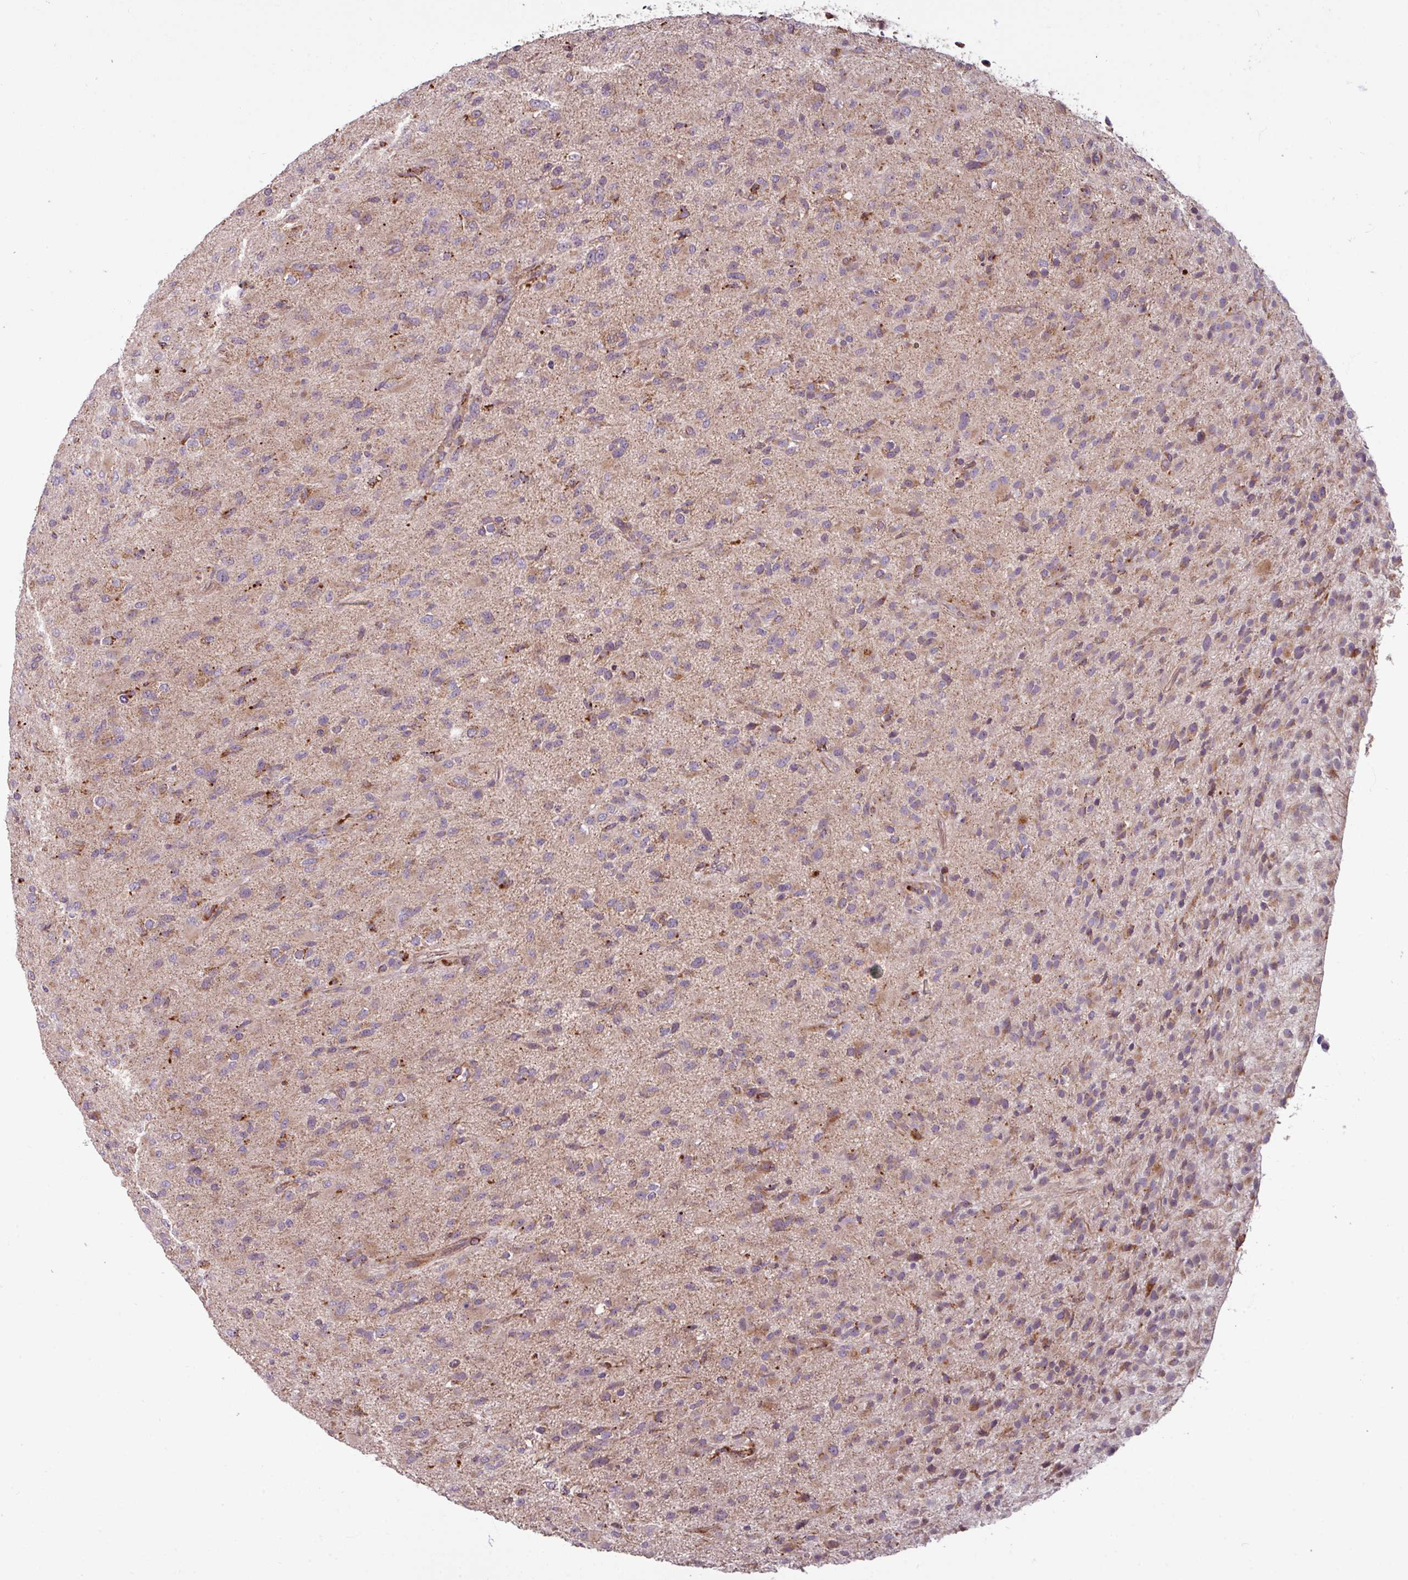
{"staining": {"intensity": "moderate", "quantity": "25%-75%", "location": "cytoplasmic/membranous"}, "tissue": "glioma", "cell_type": "Tumor cells", "image_type": "cancer", "snomed": [{"axis": "morphology", "description": "Glioma, malignant, Low grade"}, {"axis": "topography", "description": "Brain"}], "caption": "Human glioma stained for a protein (brown) displays moderate cytoplasmic/membranous positive positivity in approximately 25%-75% of tumor cells.", "gene": "MAGT1", "patient": {"sex": "male", "age": 65}}